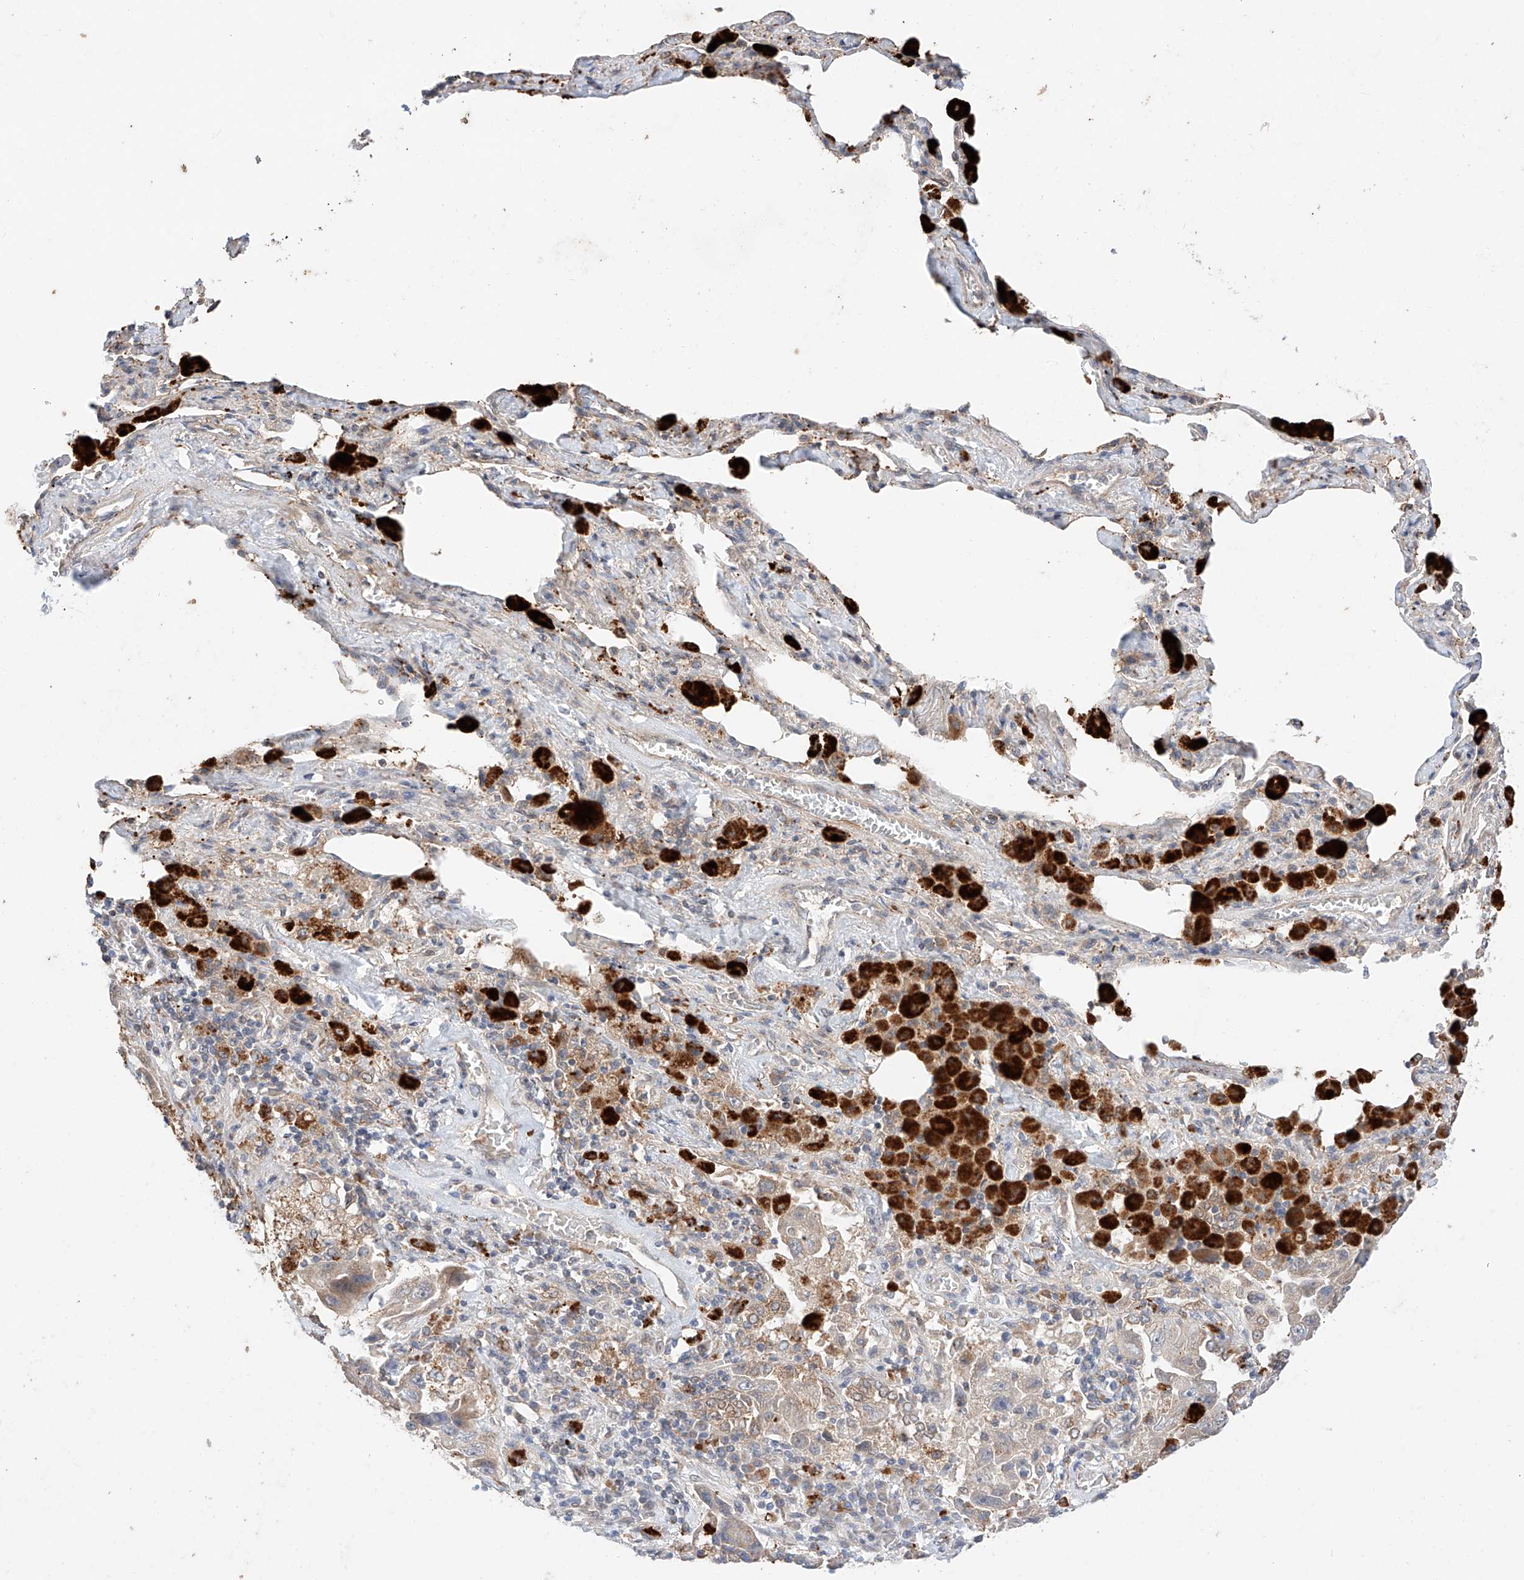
{"staining": {"intensity": "weak", "quantity": "<25%", "location": "cytoplasmic/membranous"}, "tissue": "lung cancer", "cell_type": "Tumor cells", "image_type": "cancer", "snomed": [{"axis": "morphology", "description": "Adenocarcinoma, NOS"}, {"axis": "topography", "description": "Lung"}], "caption": "High magnification brightfield microscopy of lung adenocarcinoma stained with DAB (brown) and counterstained with hematoxylin (blue): tumor cells show no significant staining. (DAB immunohistochemistry visualized using brightfield microscopy, high magnification).", "gene": "GCNT1", "patient": {"sex": "female", "age": 51}}